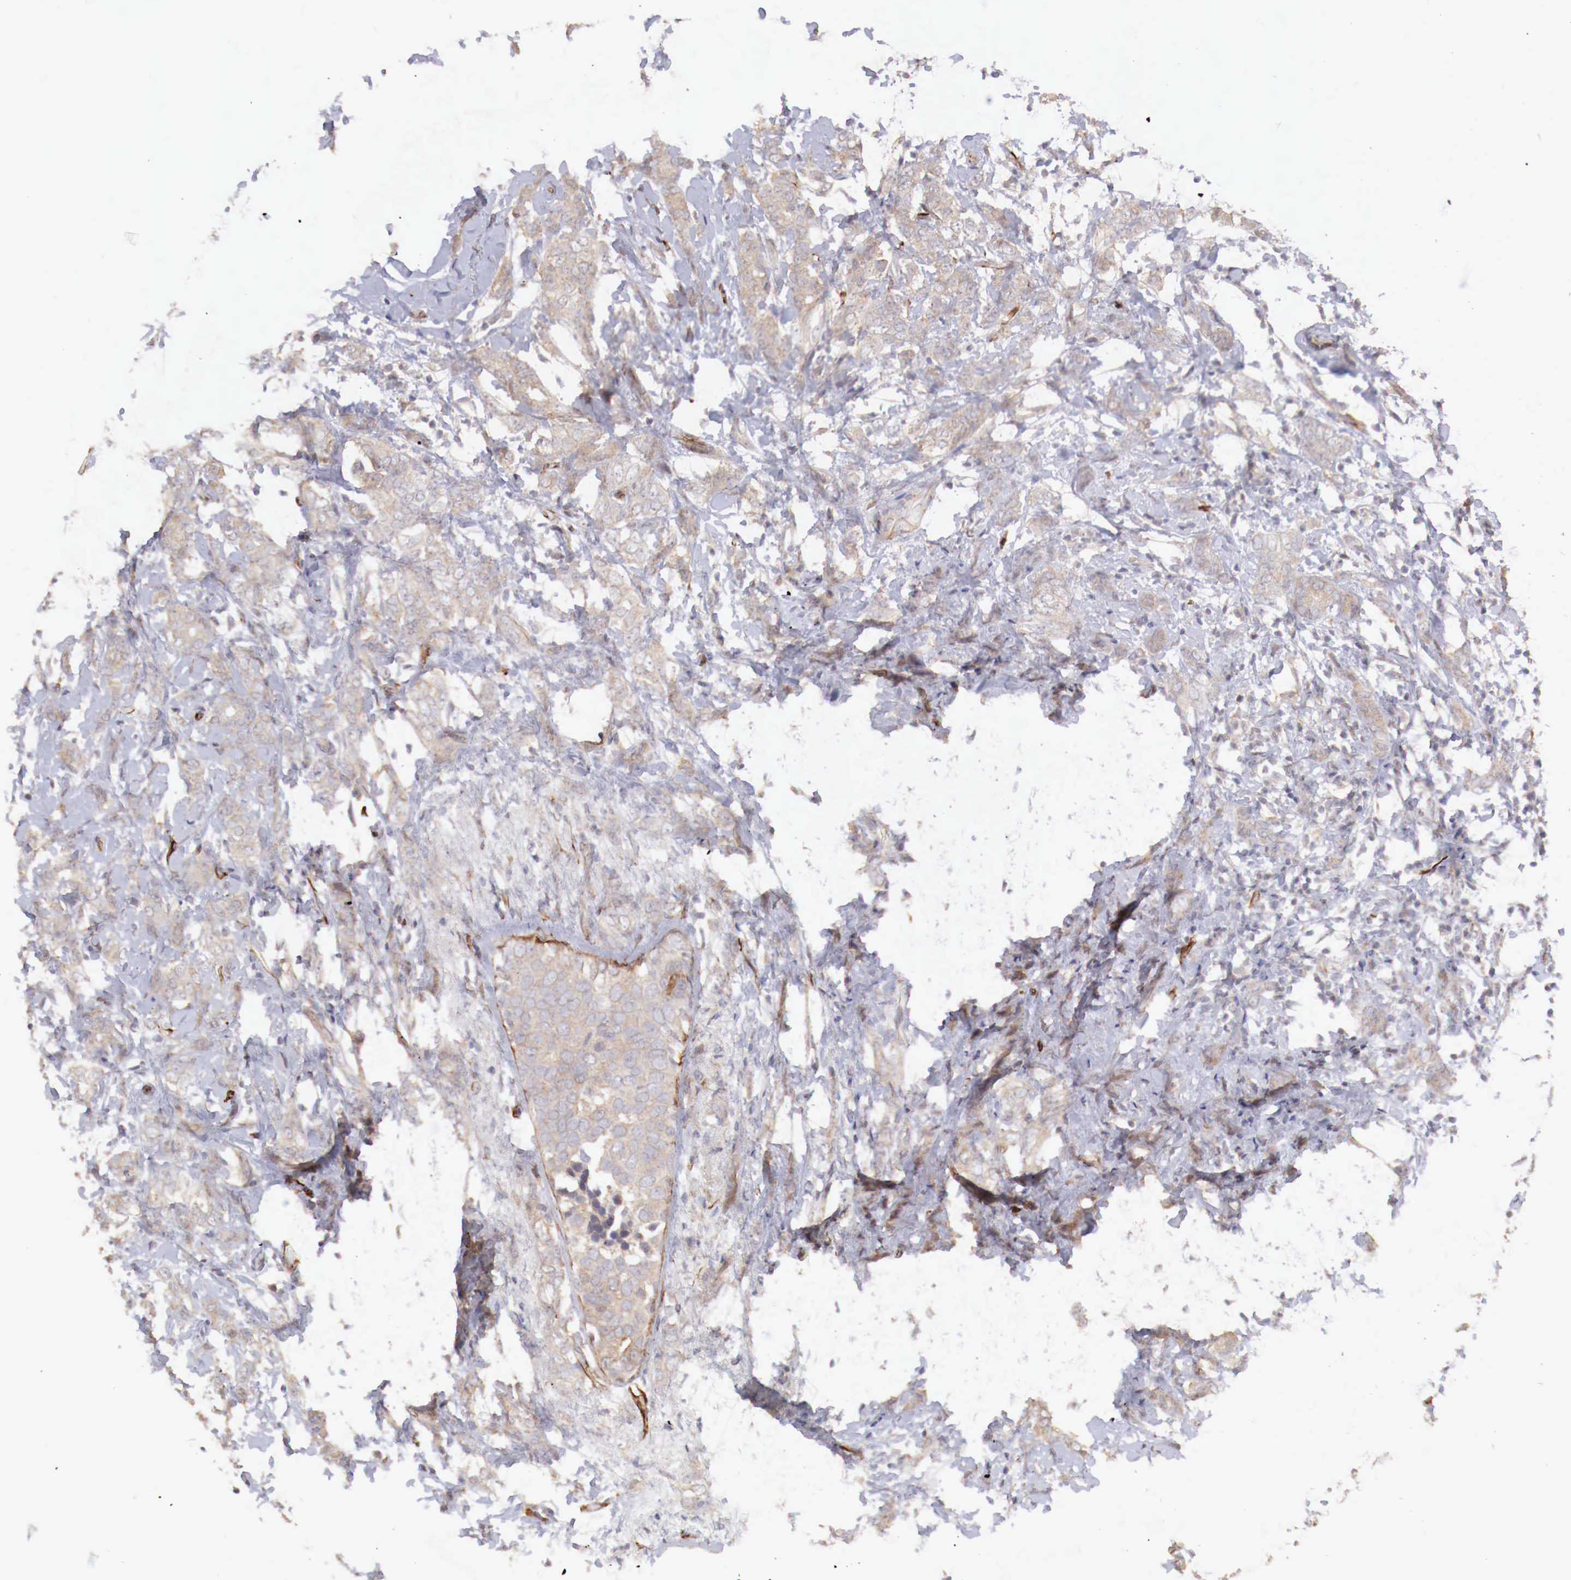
{"staining": {"intensity": "negative", "quantity": "none", "location": "none"}, "tissue": "breast cancer", "cell_type": "Tumor cells", "image_type": "cancer", "snomed": [{"axis": "morphology", "description": "Duct carcinoma"}, {"axis": "topography", "description": "Breast"}], "caption": "Immunohistochemistry (IHC) image of human intraductal carcinoma (breast) stained for a protein (brown), which demonstrates no positivity in tumor cells. (DAB (3,3'-diaminobenzidine) IHC, high magnification).", "gene": "WT1", "patient": {"sex": "female", "age": 53}}